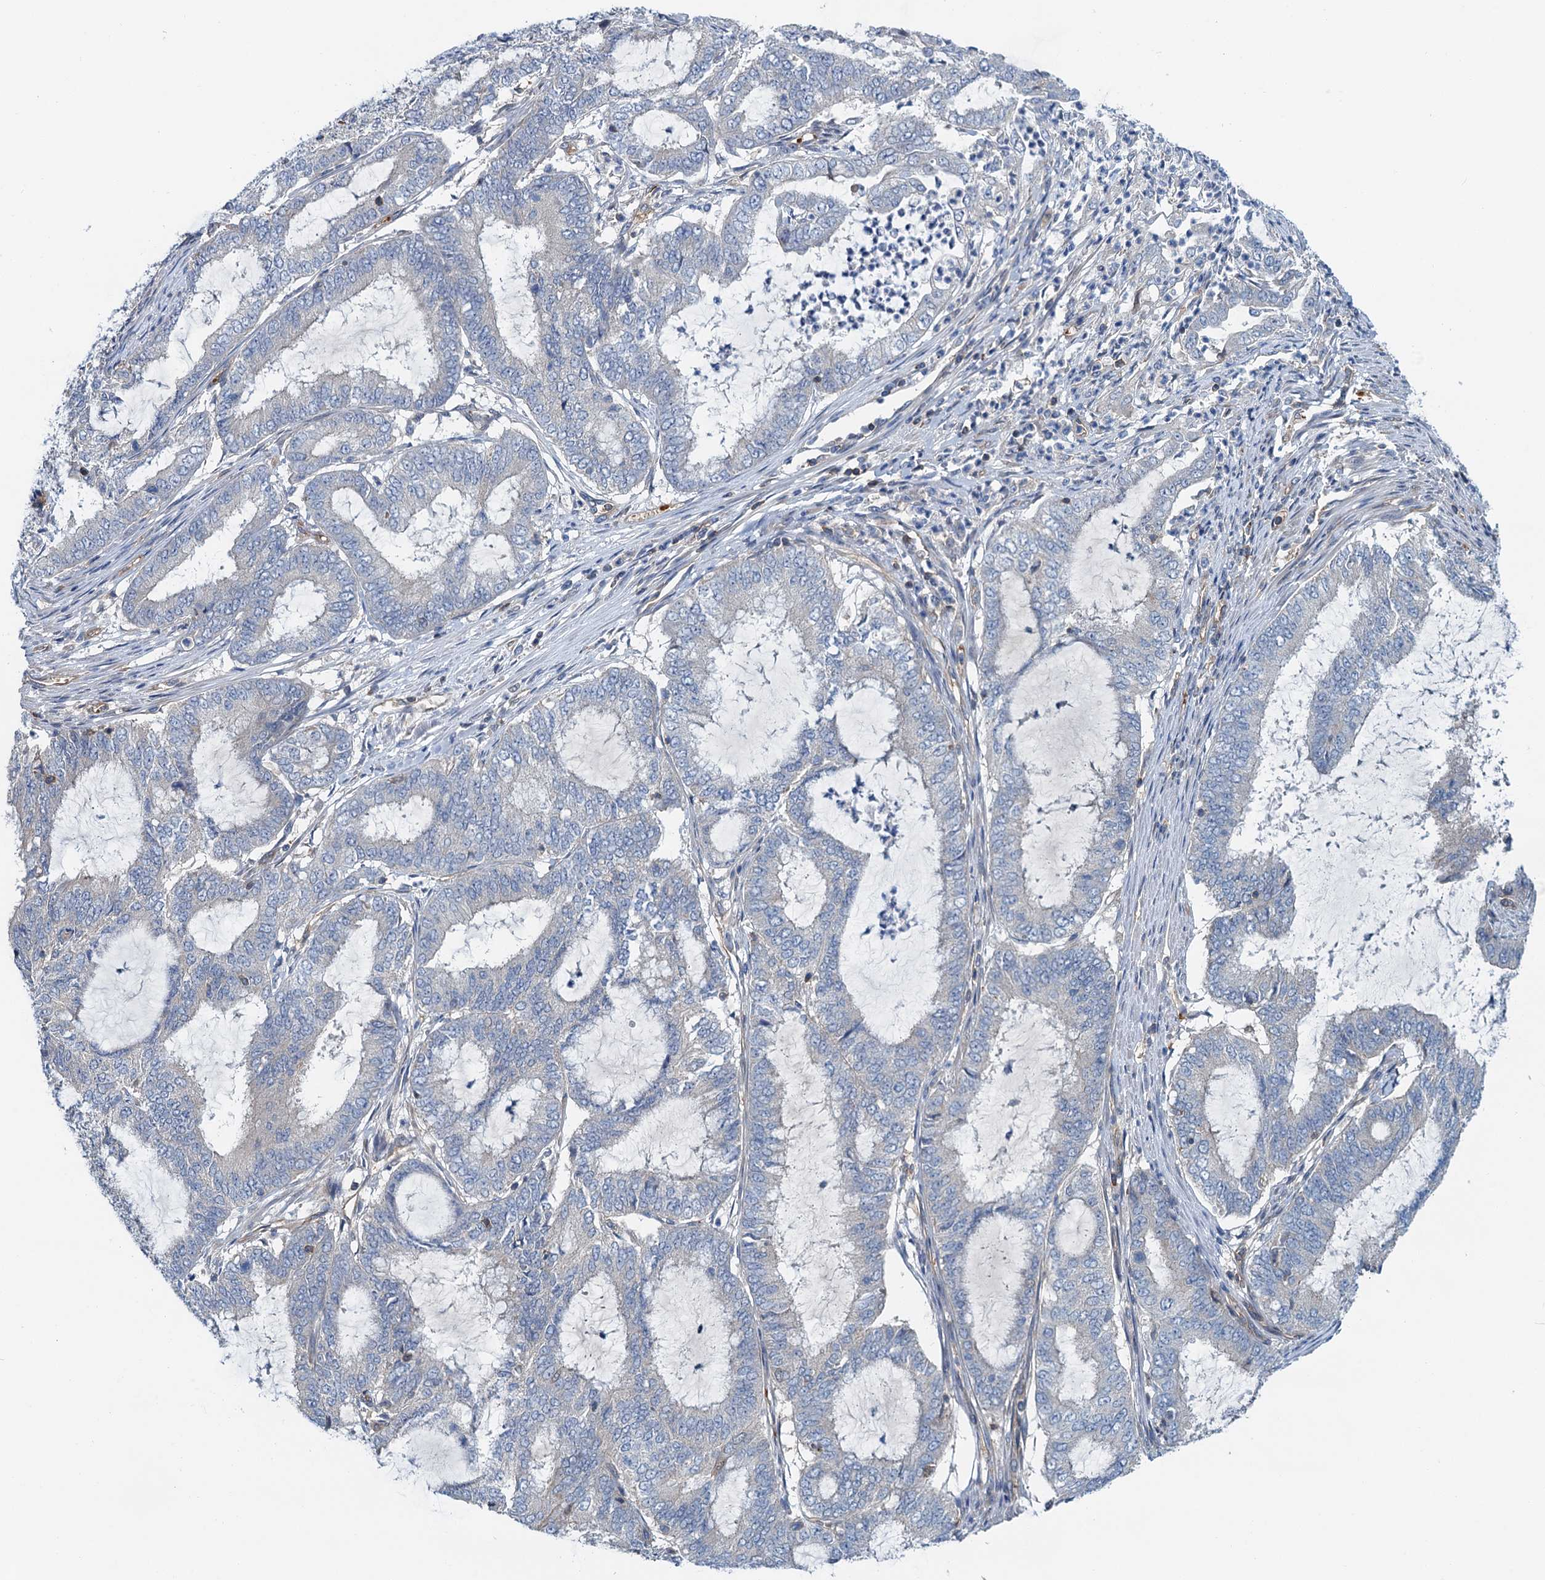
{"staining": {"intensity": "negative", "quantity": "none", "location": "none"}, "tissue": "endometrial cancer", "cell_type": "Tumor cells", "image_type": "cancer", "snomed": [{"axis": "morphology", "description": "Adenocarcinoma, NOS"}, {"axis": "topography", "description": "Endometrium"}], "caption": "Protein analysis of endometrial cancer (adenocarcinoma) displays no significant positivity in tumor cells.", "gene": "ROGDI", "patient": {"sex": "female", "age": 51}}